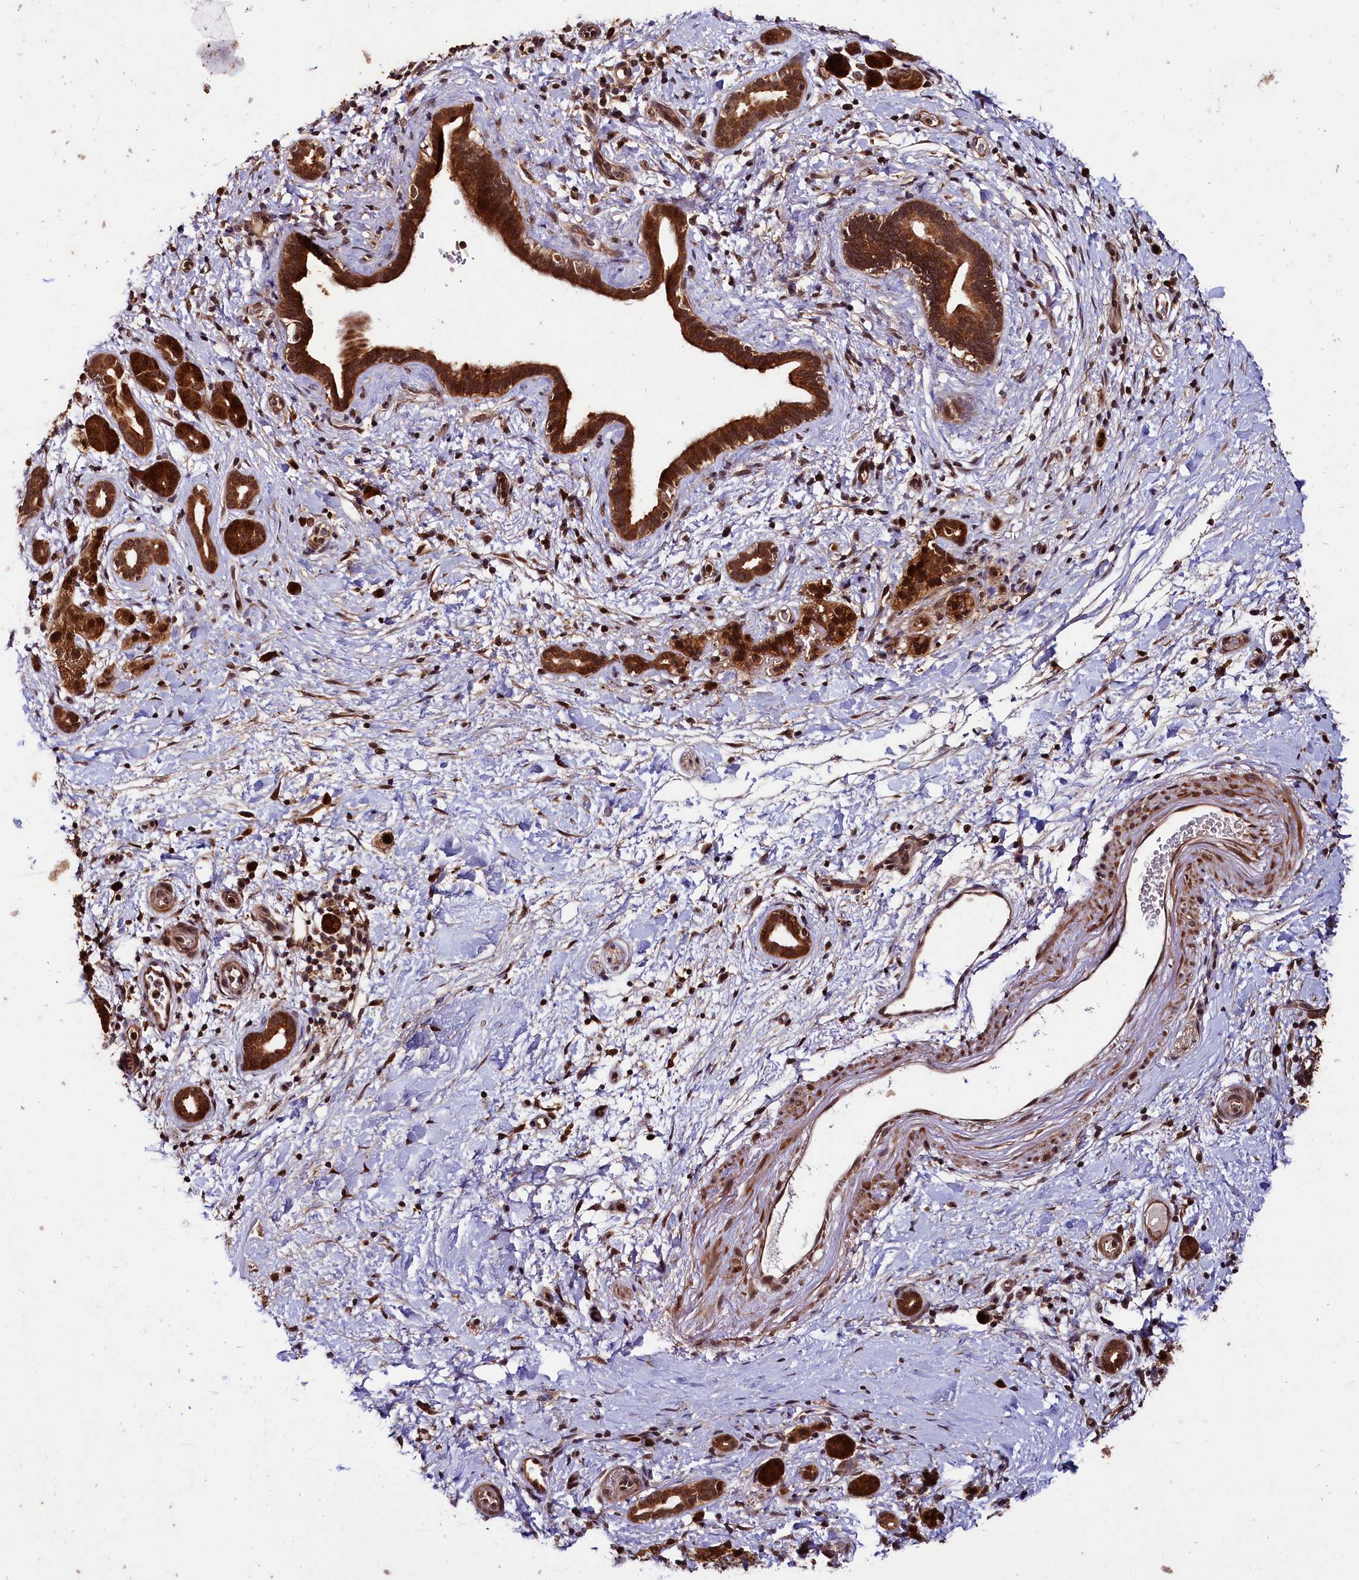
{"staining": {"intensity": "strong", "quantity": ">75%", "location": "cytoplasmic/membranous,nuclear"}, "tissue": "pancreatic cancer", "cell_type": "Tumor cells", "image_type": "cancer", "snomed": [{"axis": "morphology", "description": "Normal tissue, NOS"}, {"axis": "morphology", "description": "Adenocarcinoma, NOS"}, {"axis": "topography", "description": "Pancreas"}, {"axis": "topography", "description": "Peripheral nerve tissue"}], "caption": "Immunohistochemistry of human adenocarcinoma (pancreatic) reveals high levels of strong cytoplasmic/membranous and nuclear positivity in approximately >75% of tumor cells.", "gene": "UBE3A", "patient": {"sex": "female", "age": 77}}